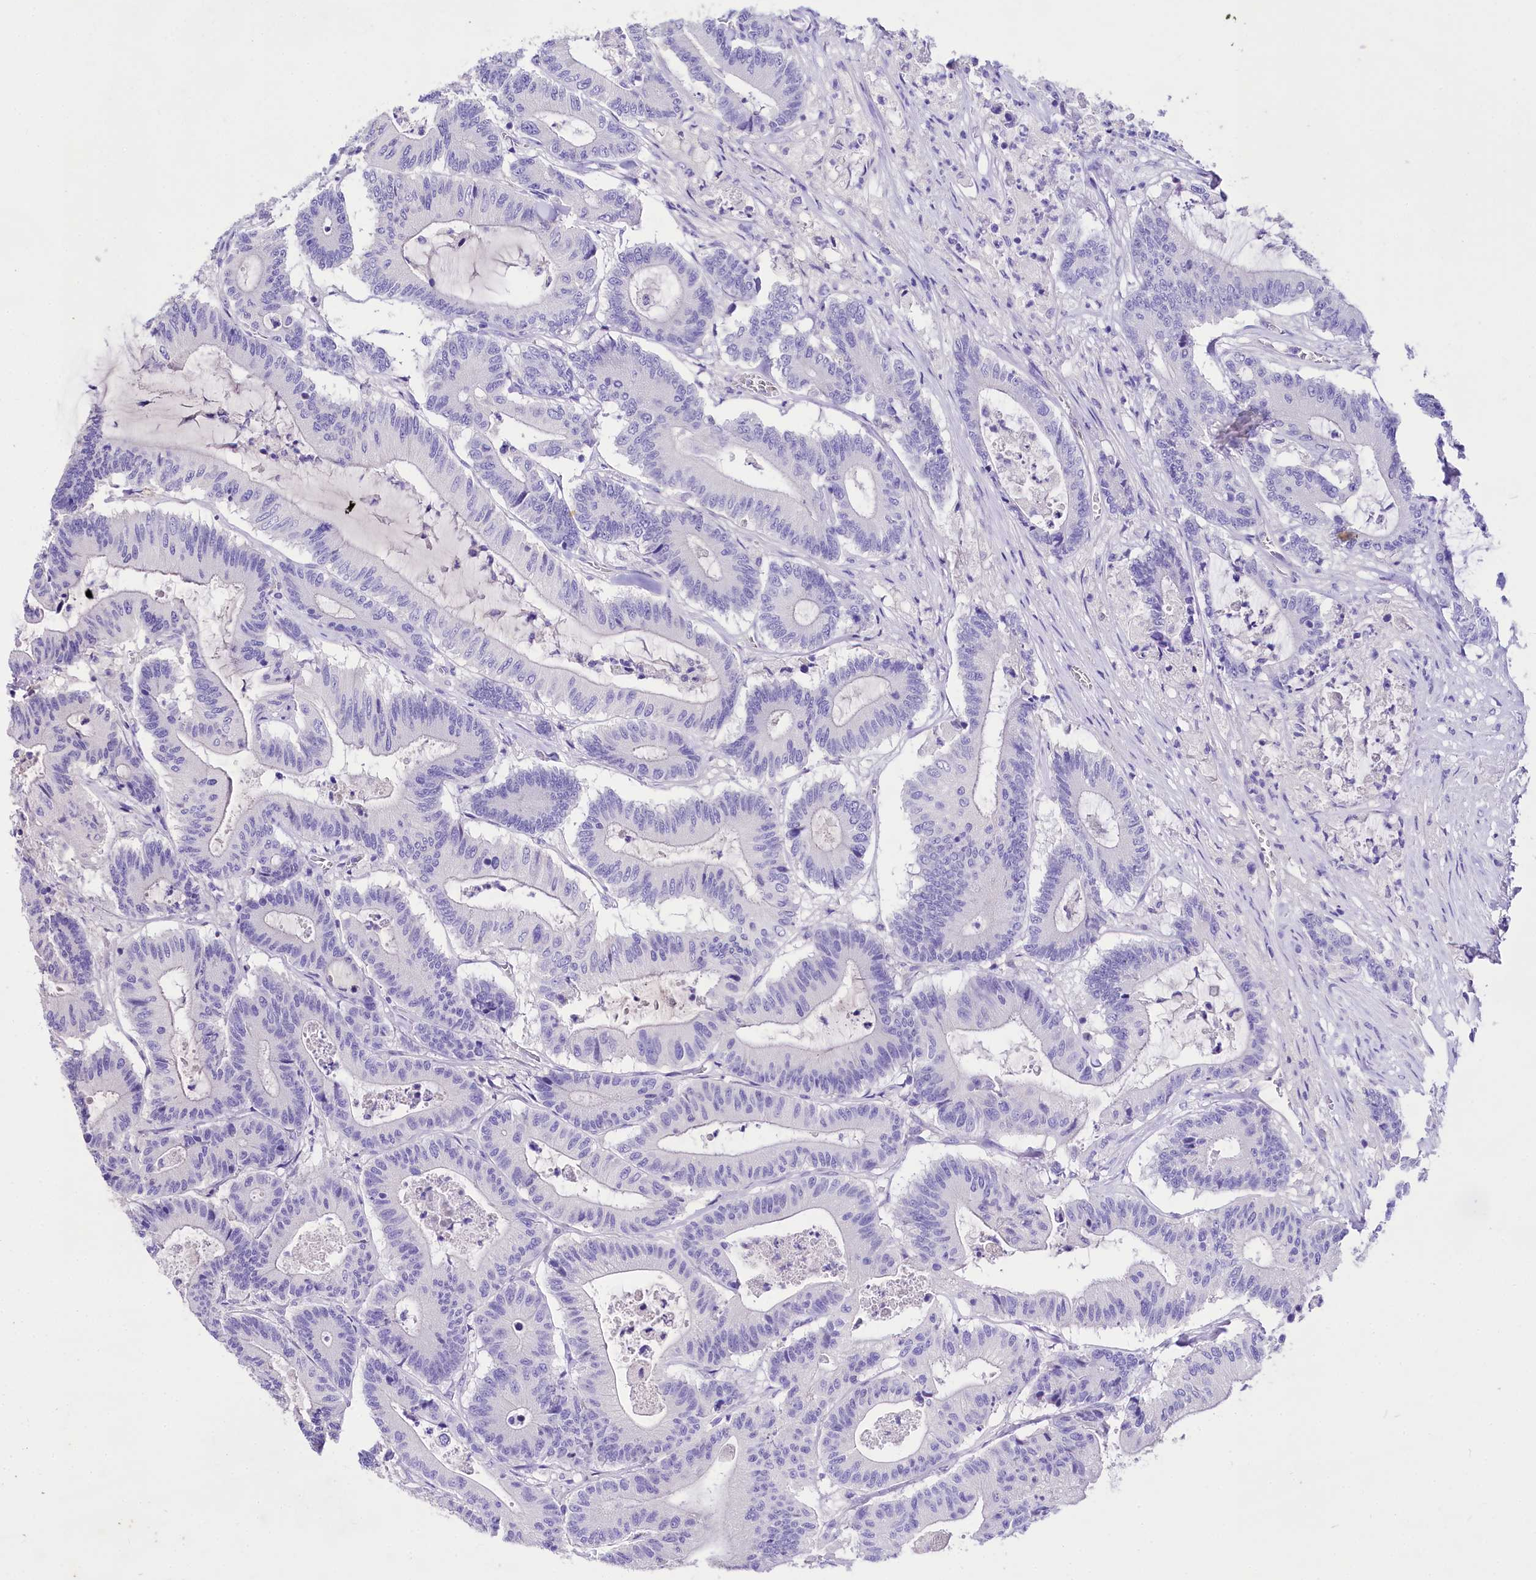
{"staining": {"intensity": "negative", "quantity": "none", "location": "none"}, "tissue": "colorectal cancer", "cell_type": "Tumor cells", "image_type": "cancer", "snomed": [{"axis": "morphology", "description": "Adenocarcinoma, NOS"}, {"axis": "topography", "description": "Colon"}], "caption": "Immunohistochemistry (IHC) micrograph of human colorectal cancer stained for a protein (brown), which reveals no staining in tumor cells.", "gene": "A2ML1", "patient": {"sex": "female", "age": 84}}